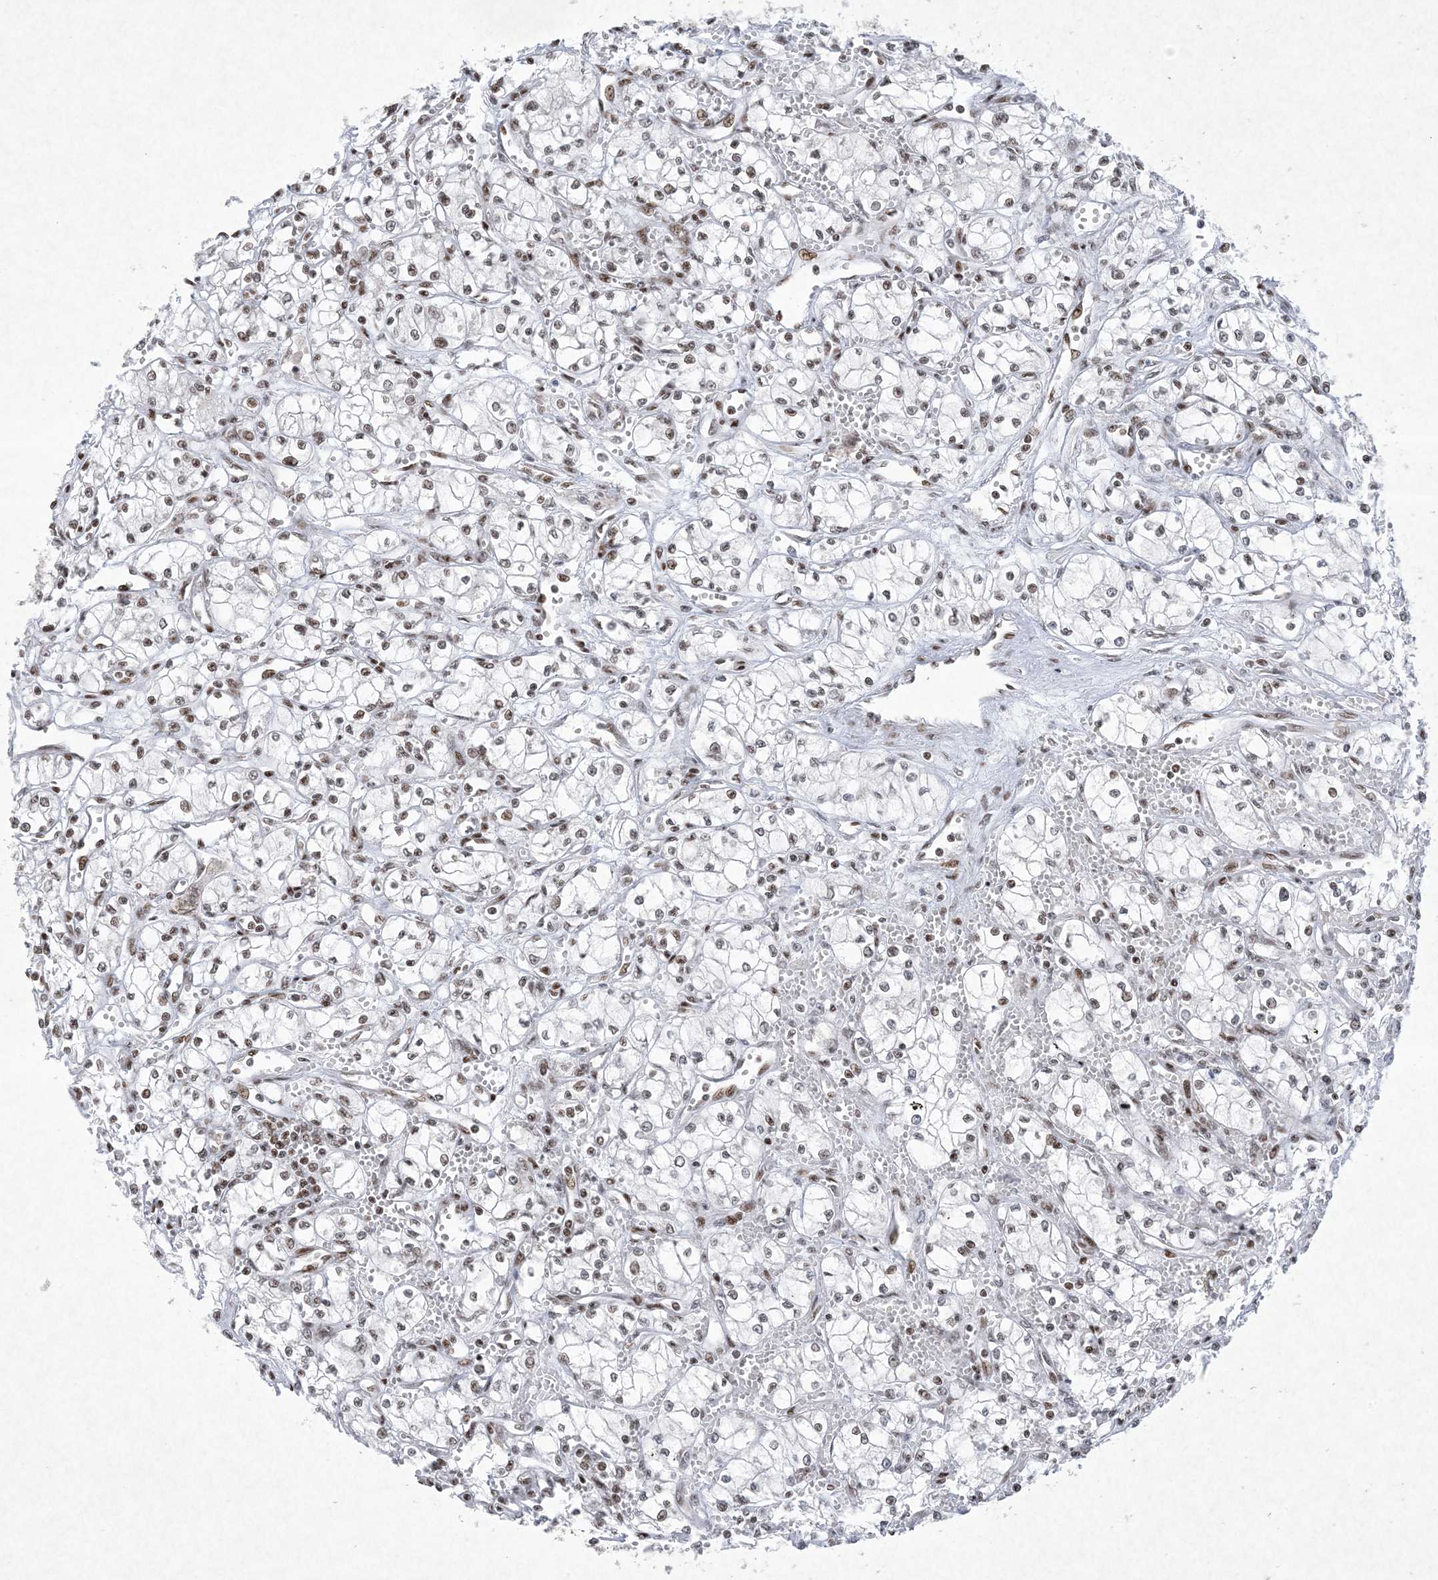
{"staining": {"intensity": "moderate", "quantity": "25%-75%", "location": "nuclear"}, "tissue": "renal cancer", "cell_type": "Tumor cells", "image_type": "cancer", "snomed": [{"axis": "morphology", "description": "Normal tissue, NOS"}, {"axis": "morphology", "description": "Adenocarcinoma, NOS"}, {"axis": "topography", "description": "Kidney"}], "caption": "Protein staining by immunohistochemistry (IHC) demonstrates moderate nuclear staining in about 25%-75% of tumor cells in renal cancer (adenocarcinoma). (IHC, brightfield microscopy, high magnification).", "gene": "PKNOX2", "patient": {"sex": "male", "age": 59}}